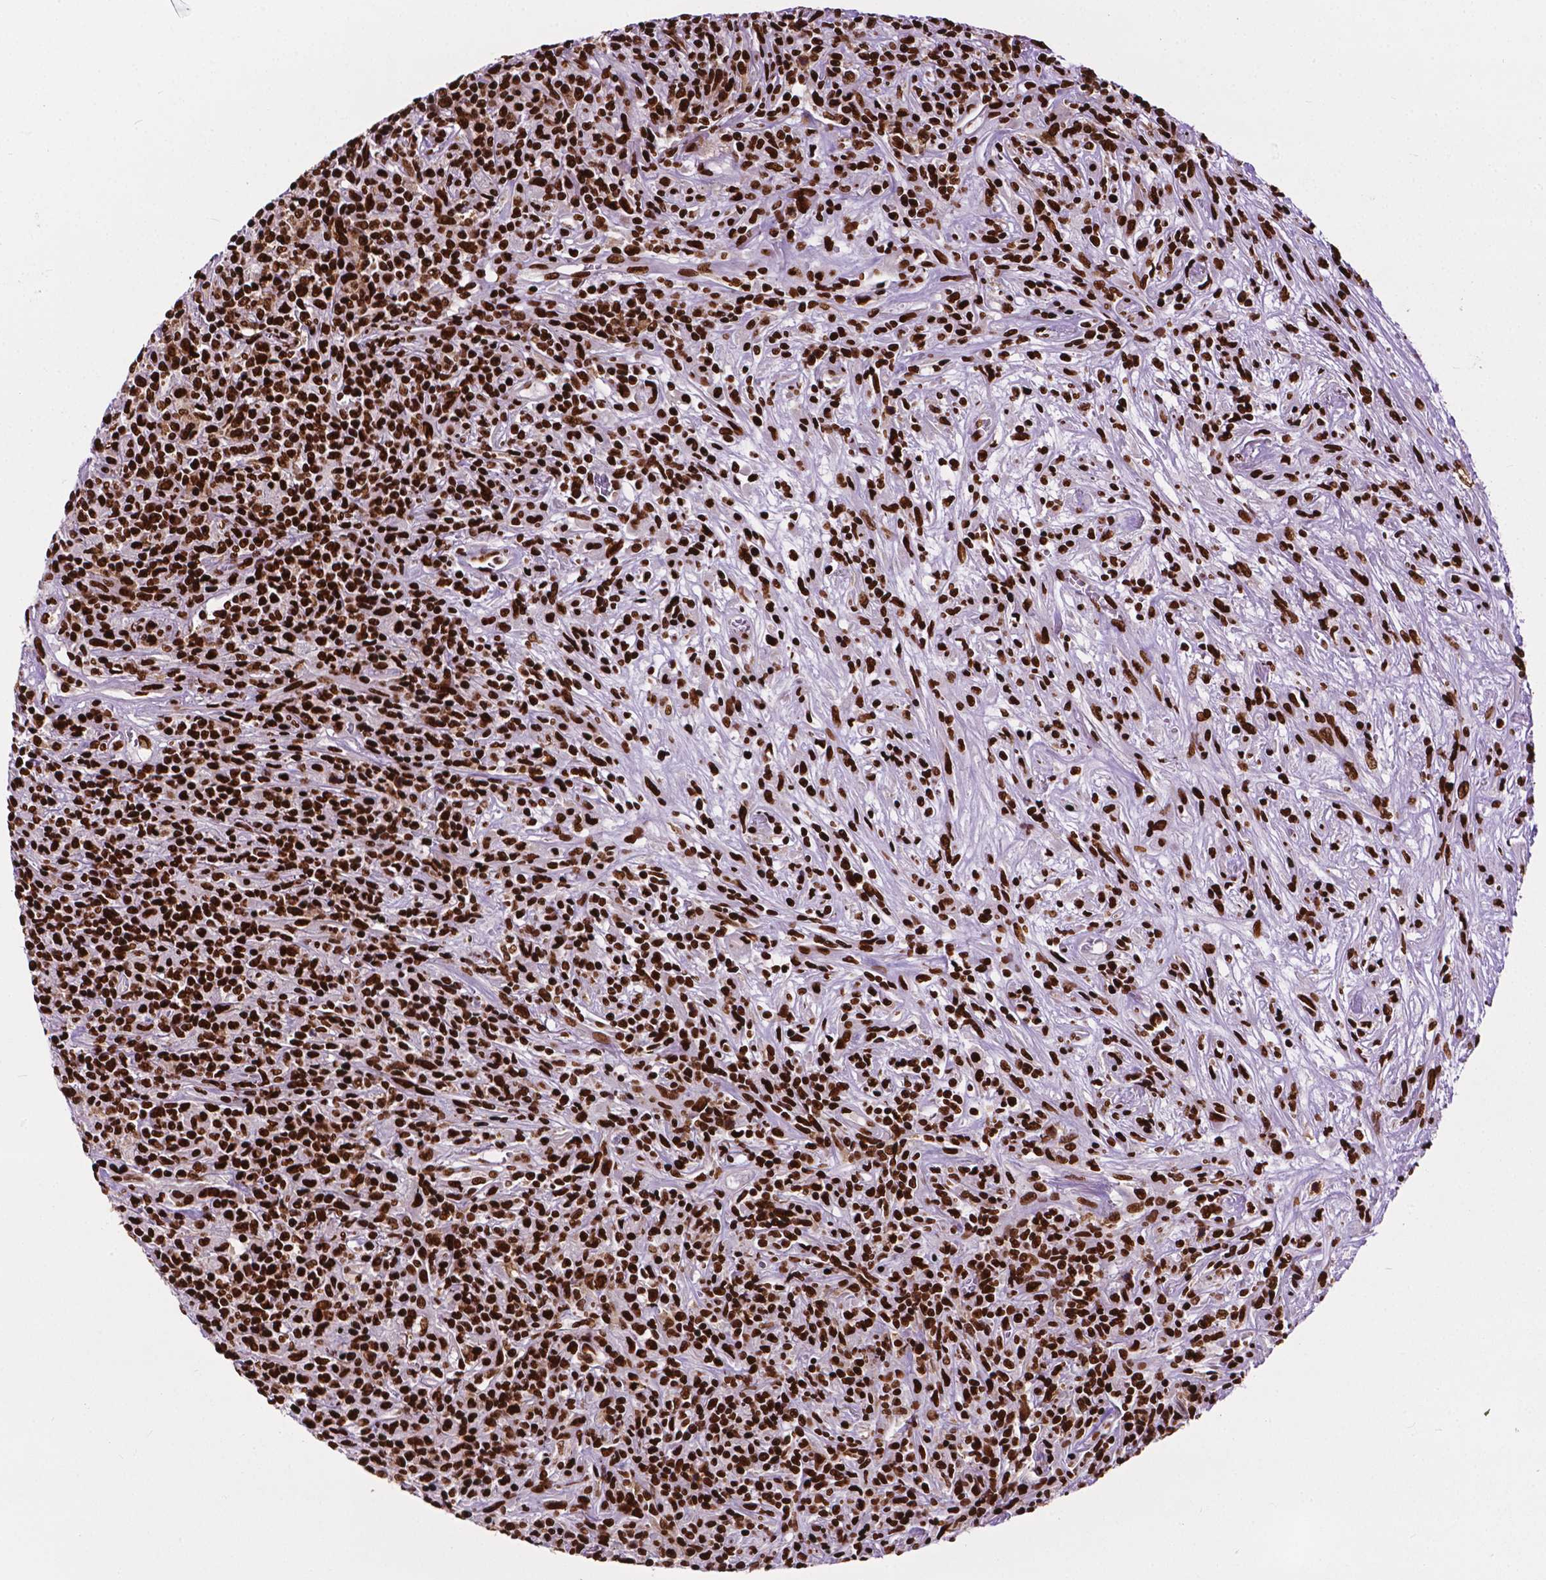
{"staining": {"intensity": "strong", "quantity": ">75%", "location": "nuclear"}, "tissue": "lymphoma", "cell_type": "Tumor cells", "image_type": "cancer", "snomed": [{"axis": "morphology", "description": "Malignant lymphoma, non-Hodgkin's type, High grade"}, {"axis": "topography", "description": "Lung"}], "caption": "Lymphoma stained for a protein (brown) demonstrates strong nuclear positive staining in about >75% of tumor cells.", "gene": "SMIM5", "patient": {"sex": "male", "age": 79}}